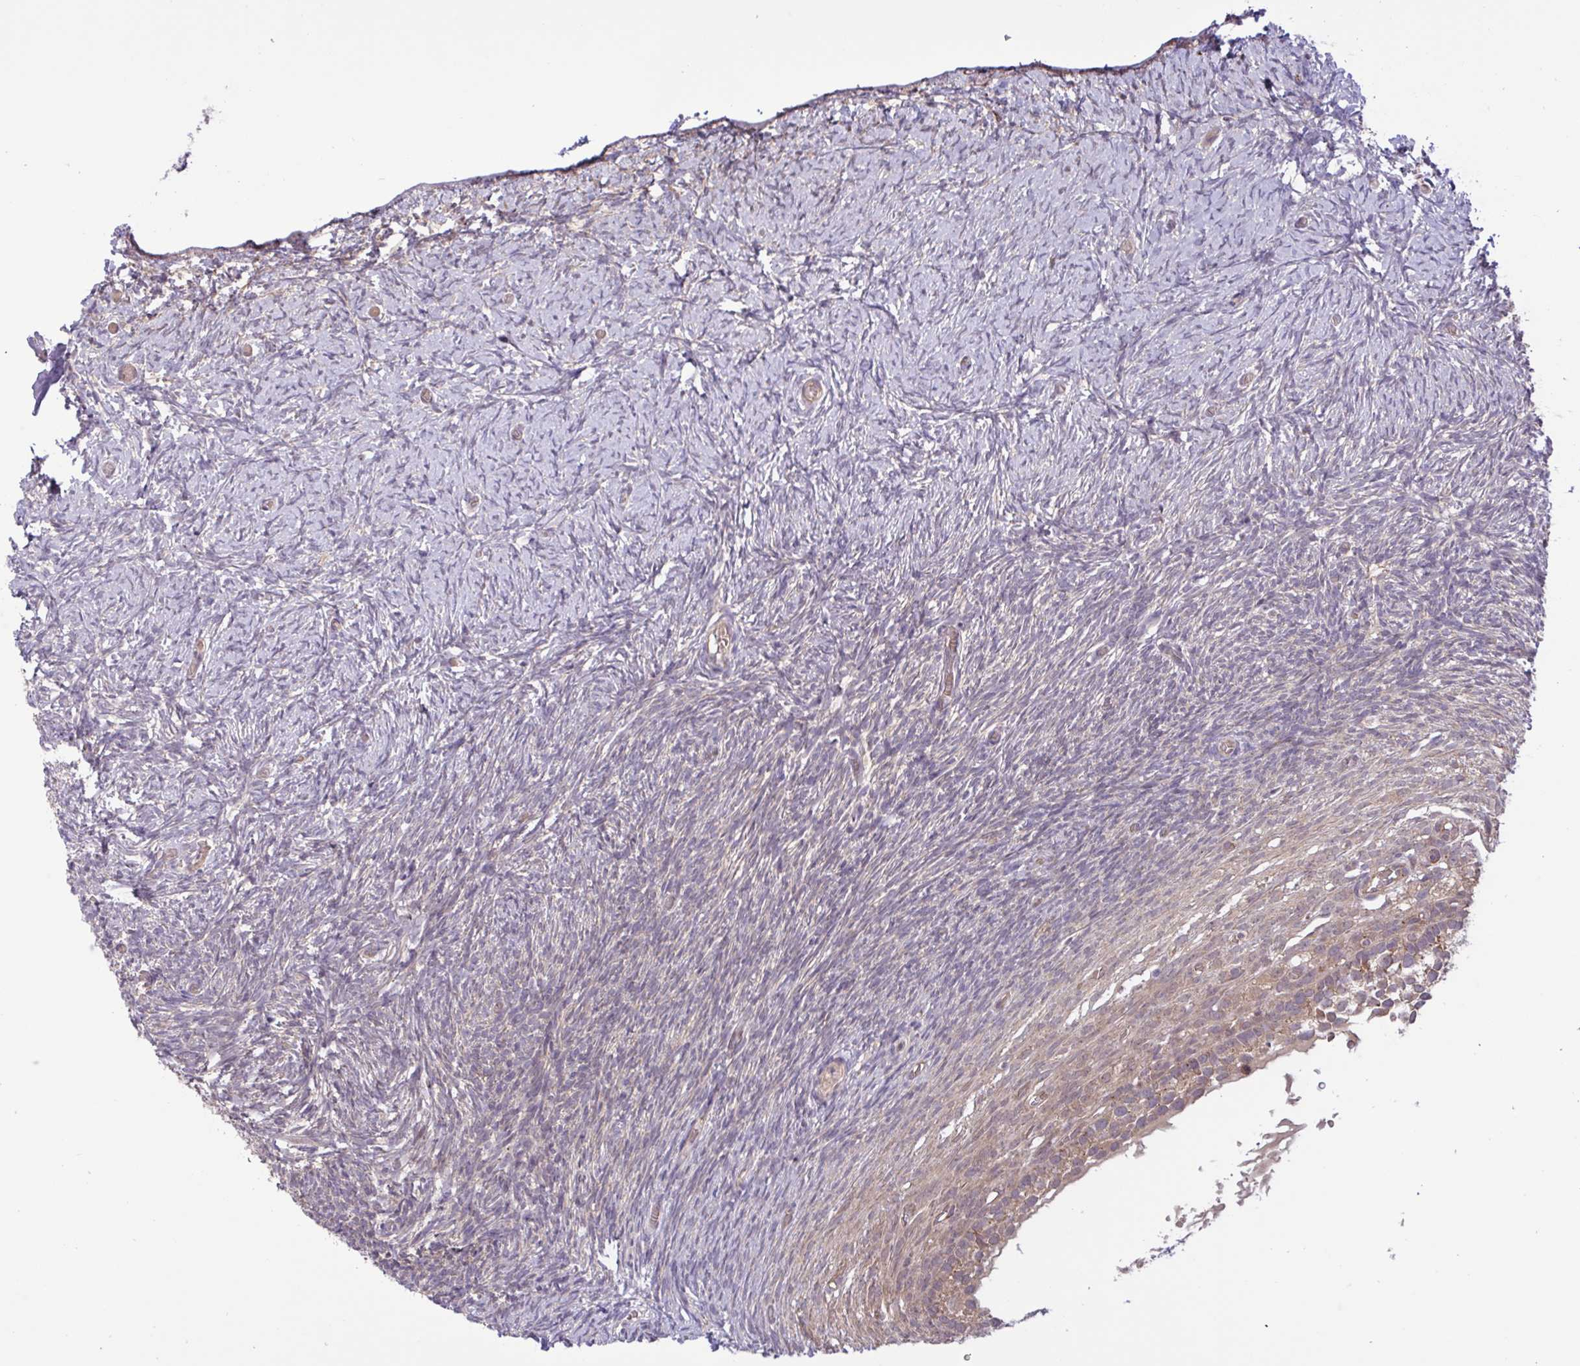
{"staining": {"intensity": "moderate", "quantity": ">75%", "location": "cytoplasmic/membranous"}, "tissue": "ovary", "cell_type": "Follicle cells", "image_type": "normal", "snomed": [{"axis": "morphology", "description": "Normal tissue, NOS"}, {"axis": "topography", "description": "Ovary"}], "caption": "Moderate cytoplasmic/membranous positivity is identified in approximately >75% of follicle cells in normal ovary.", "gene": "INTS10", "patient": {"sex": "female", "age": 39}}